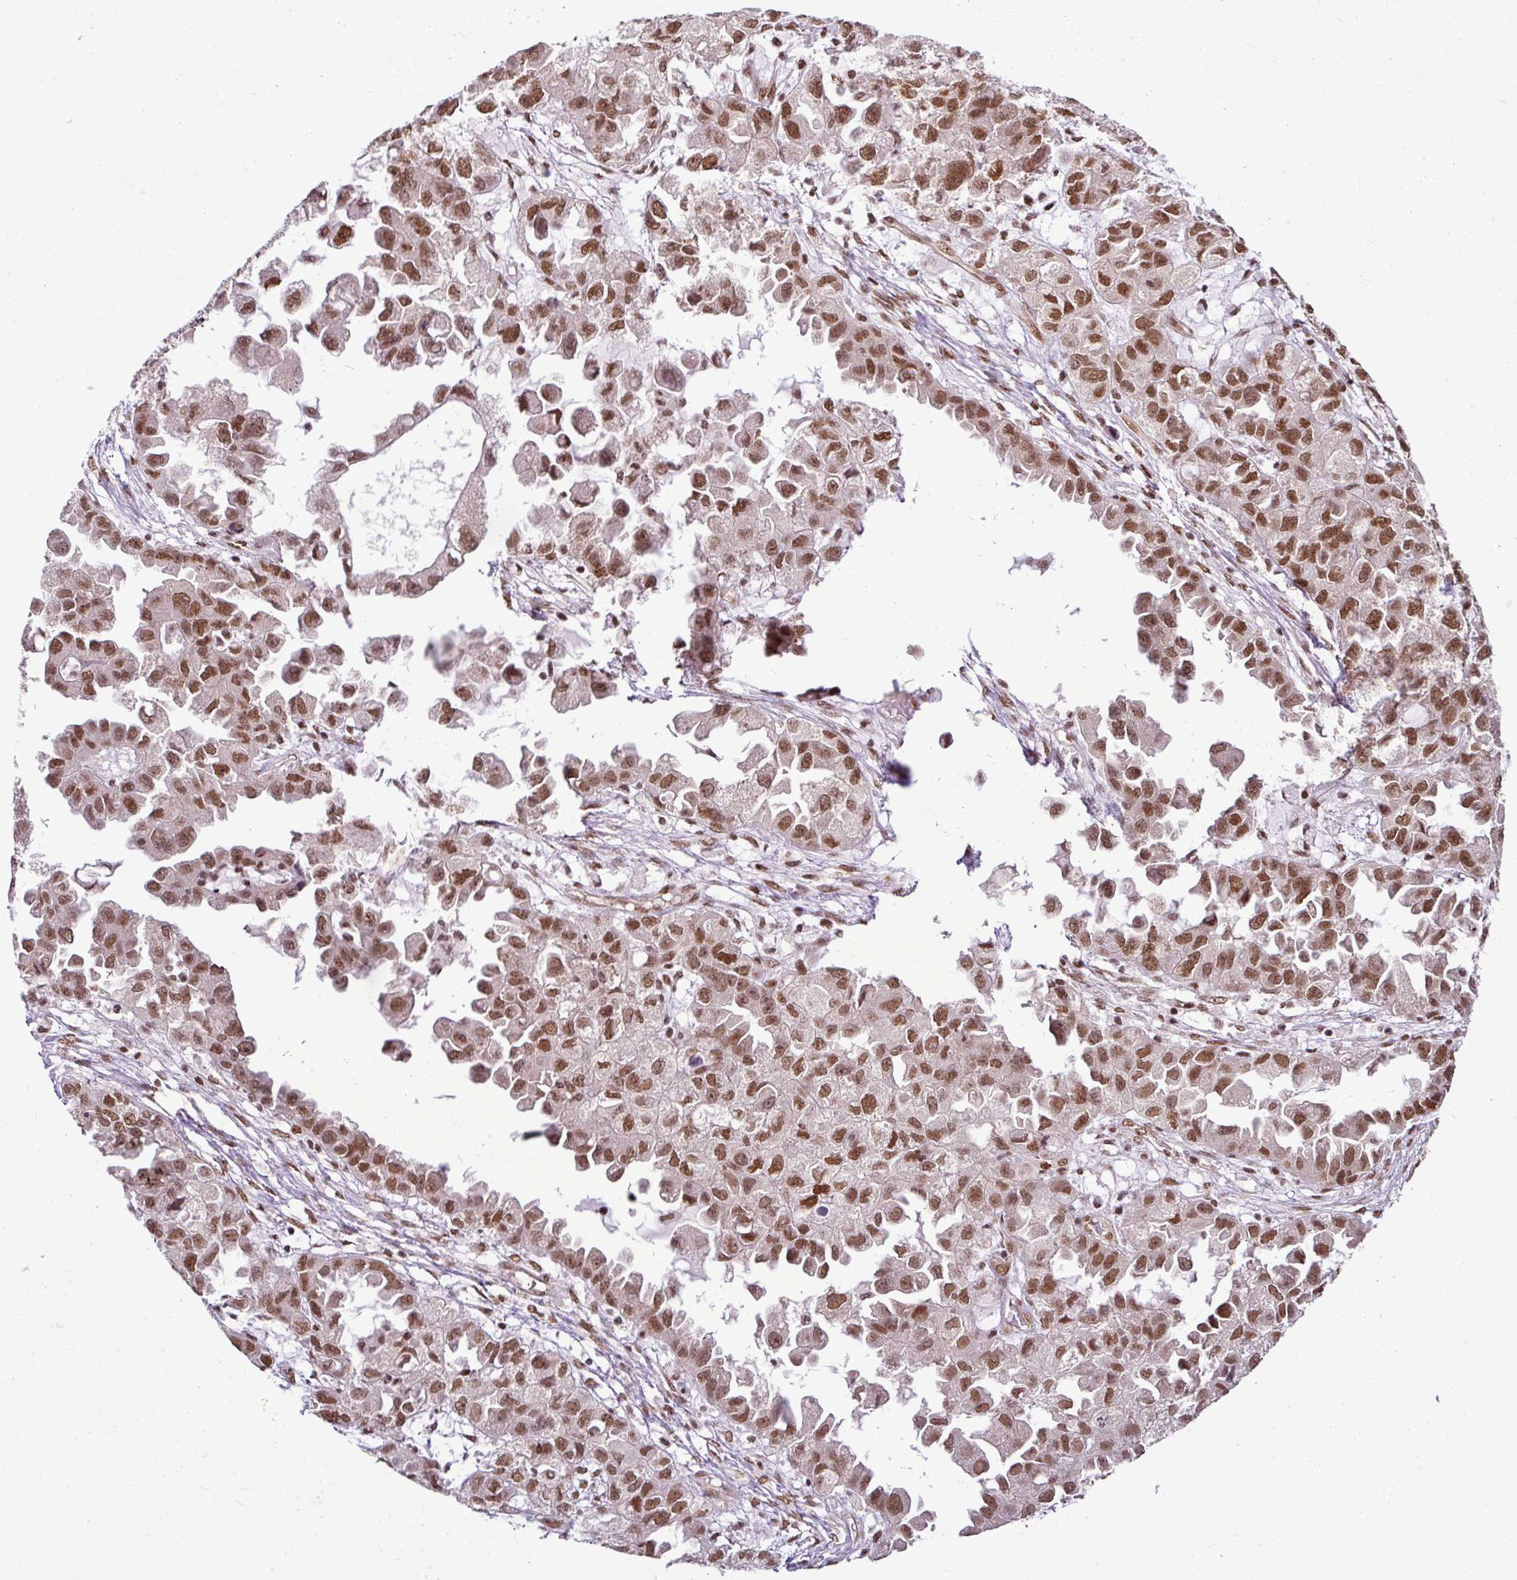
{"staining": {"intensity": "moderate", "quantity": ">75%", "location": "nuclear"}, "tissue": "ovarian cancer", "cell_type": "Tumor cells", "image_type": "cancer", "snomed": [{"axis": "morphology", "description": "Cystadenocarcinoma, serous, NOS"}, {"axis": "topography", "description": "Ovary"}], "caption": "DAB (3,3'-diaminobenzidine) immunohistochemical staining of human ovarian serous cystadenocarcinoma shows moderate nuclear protein expression in approximately >75% of tumor cells.", "gene": "PGAP4", "patient": {"sex": "female", "age": 84}}